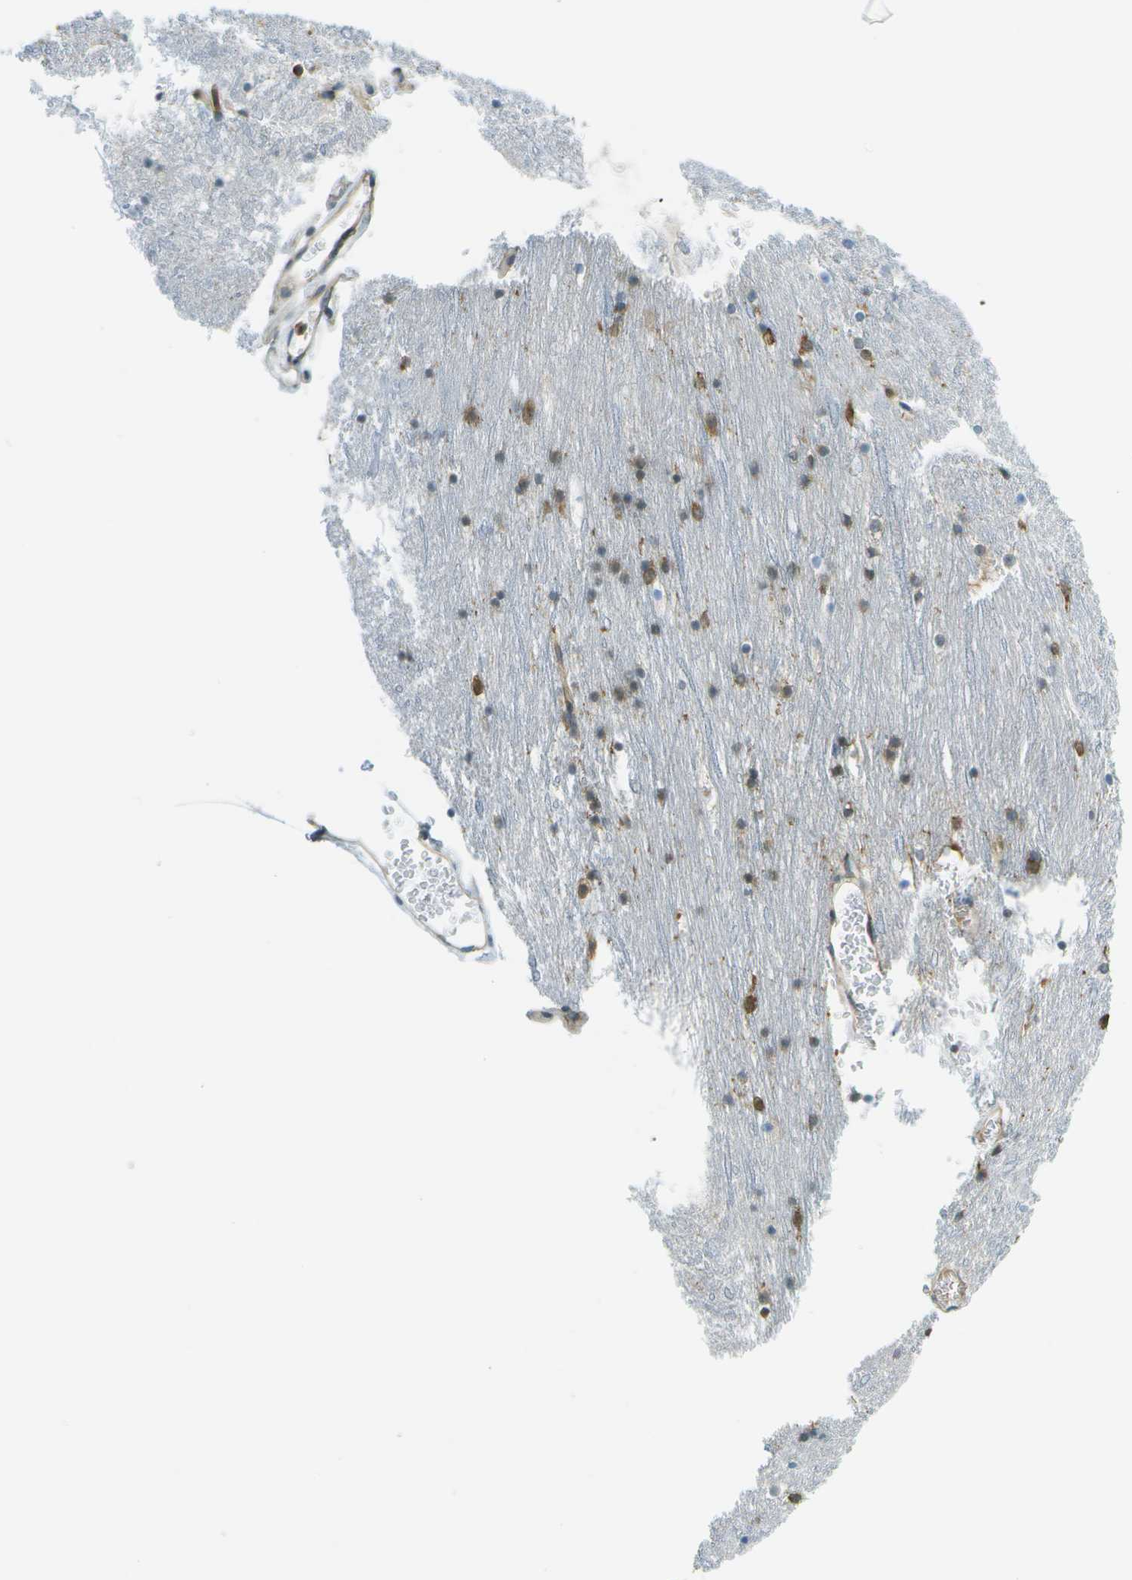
{"staining": {"intensity": "moderate", "quantity": "25%-75%", "location": "cytoplasmic/membranous"}, "tissue": "cerebral cortex", "cell_type": "Endothelial cells", "image_type": "normal", "snomed": [{"axis": "morphology", "description": "Normal tissue, NOS"}, {"axis": "topography", "description": "Cerebral cortex"}], "caption": "This is a photomicrograph of immunohistochemistry staining of benign cerebral cortex, which shows moderate staining in the cytoplasmic/membranous of endothelial cells.", "gene": "TMTC1", "patient": {"sex": "male", "age": 45}}